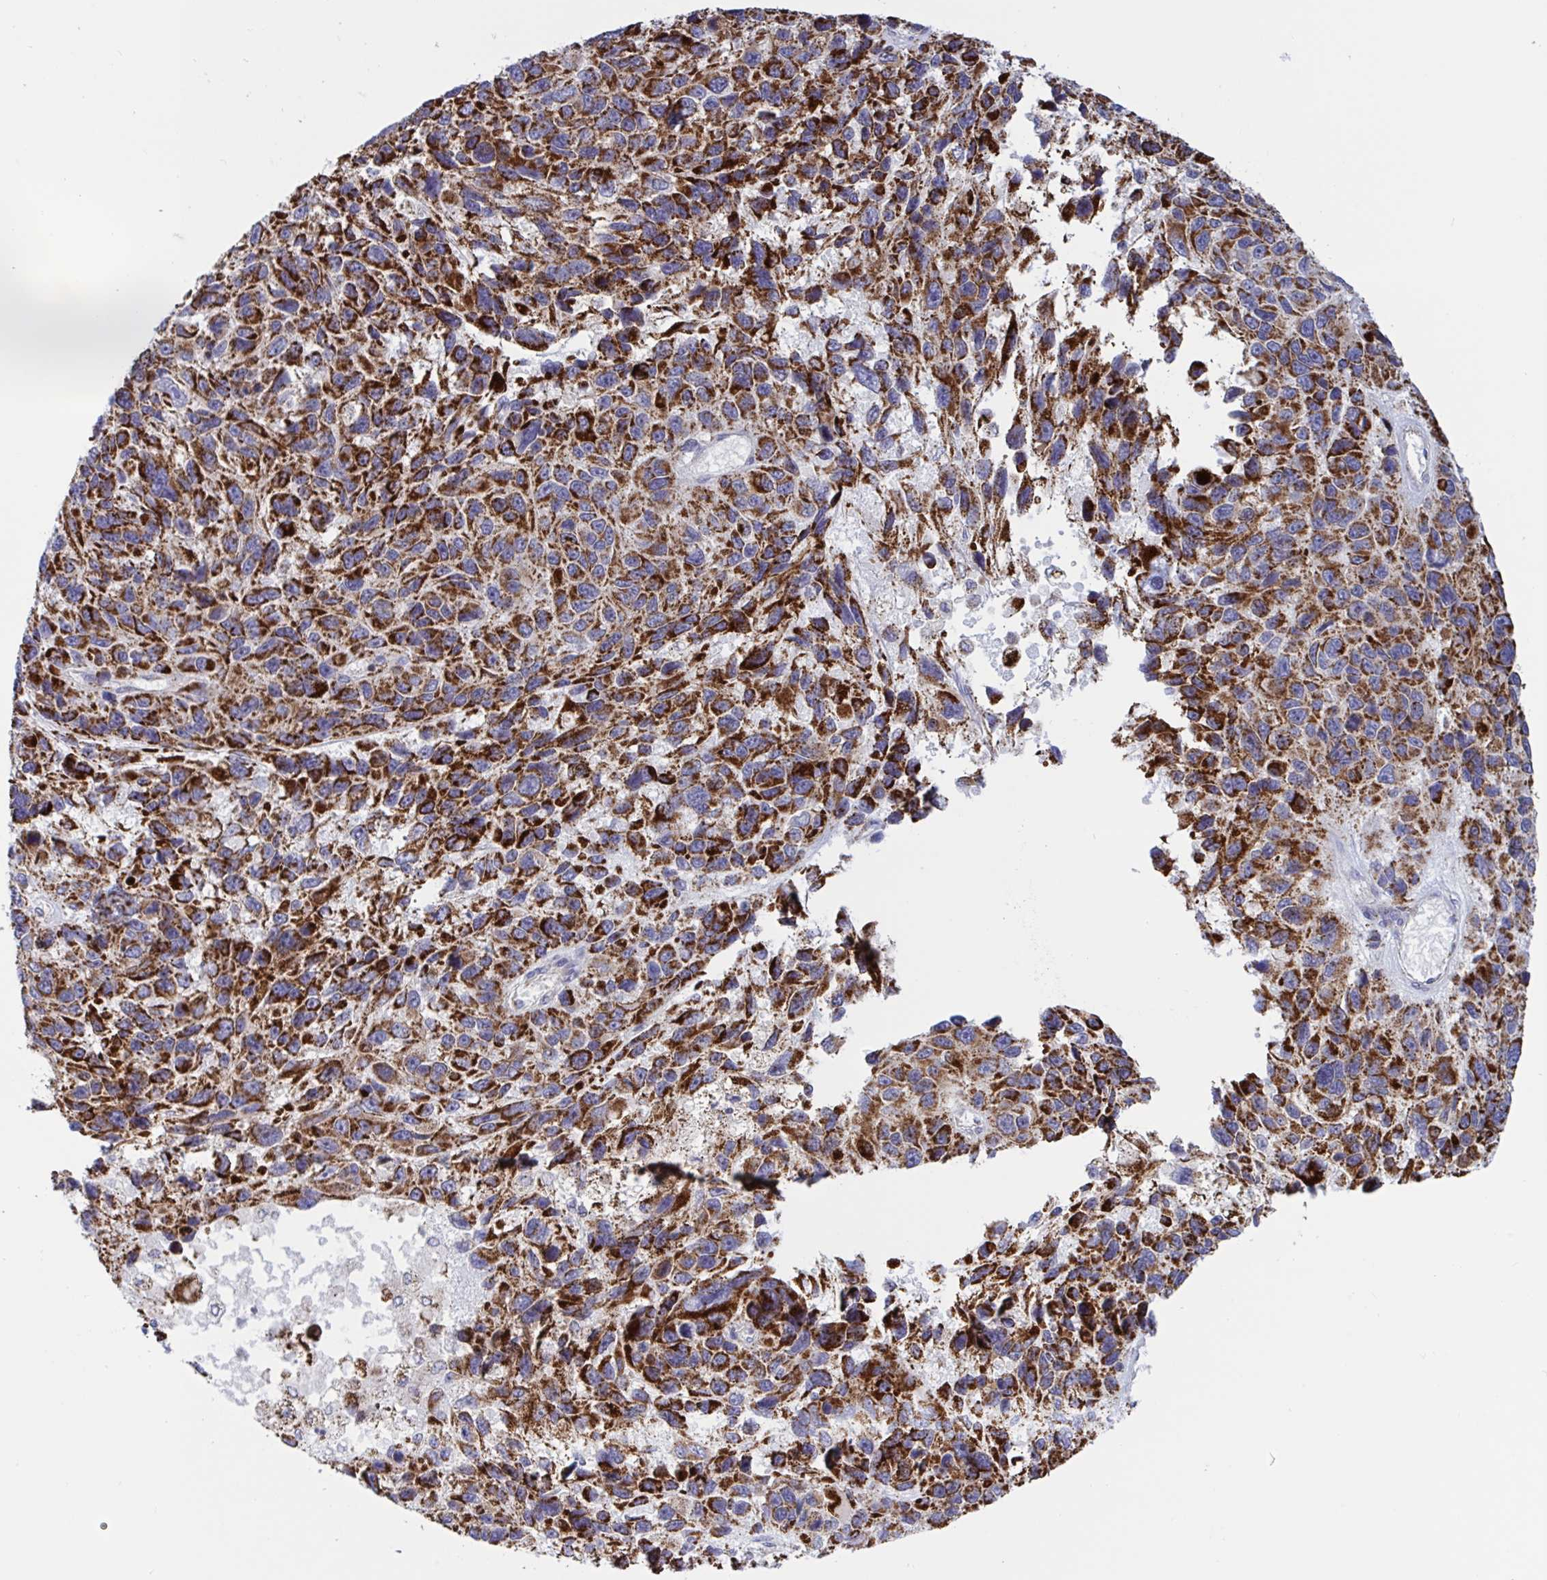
{"staining": {"intensity": "strong", "quantity": ">75%", "location": "cytoplasmic/membranous"}, "tissue": "melanoma", "cell_type": "Tumor cells", "image_type": "cancer", "snomed": [{"axis": "morphology", "description": "Malignant melanoma, NOS"}, {"axis": "topography", "description": "Skin"}], "caption": "Malignant melanoma was stained to show a protein in brown. There is high levels of strong cytoplasmic/membranous positivity in about >75% of tumor cells.", "gene": "HSPE1", "patient": {"sex": "male", "age": 53}}